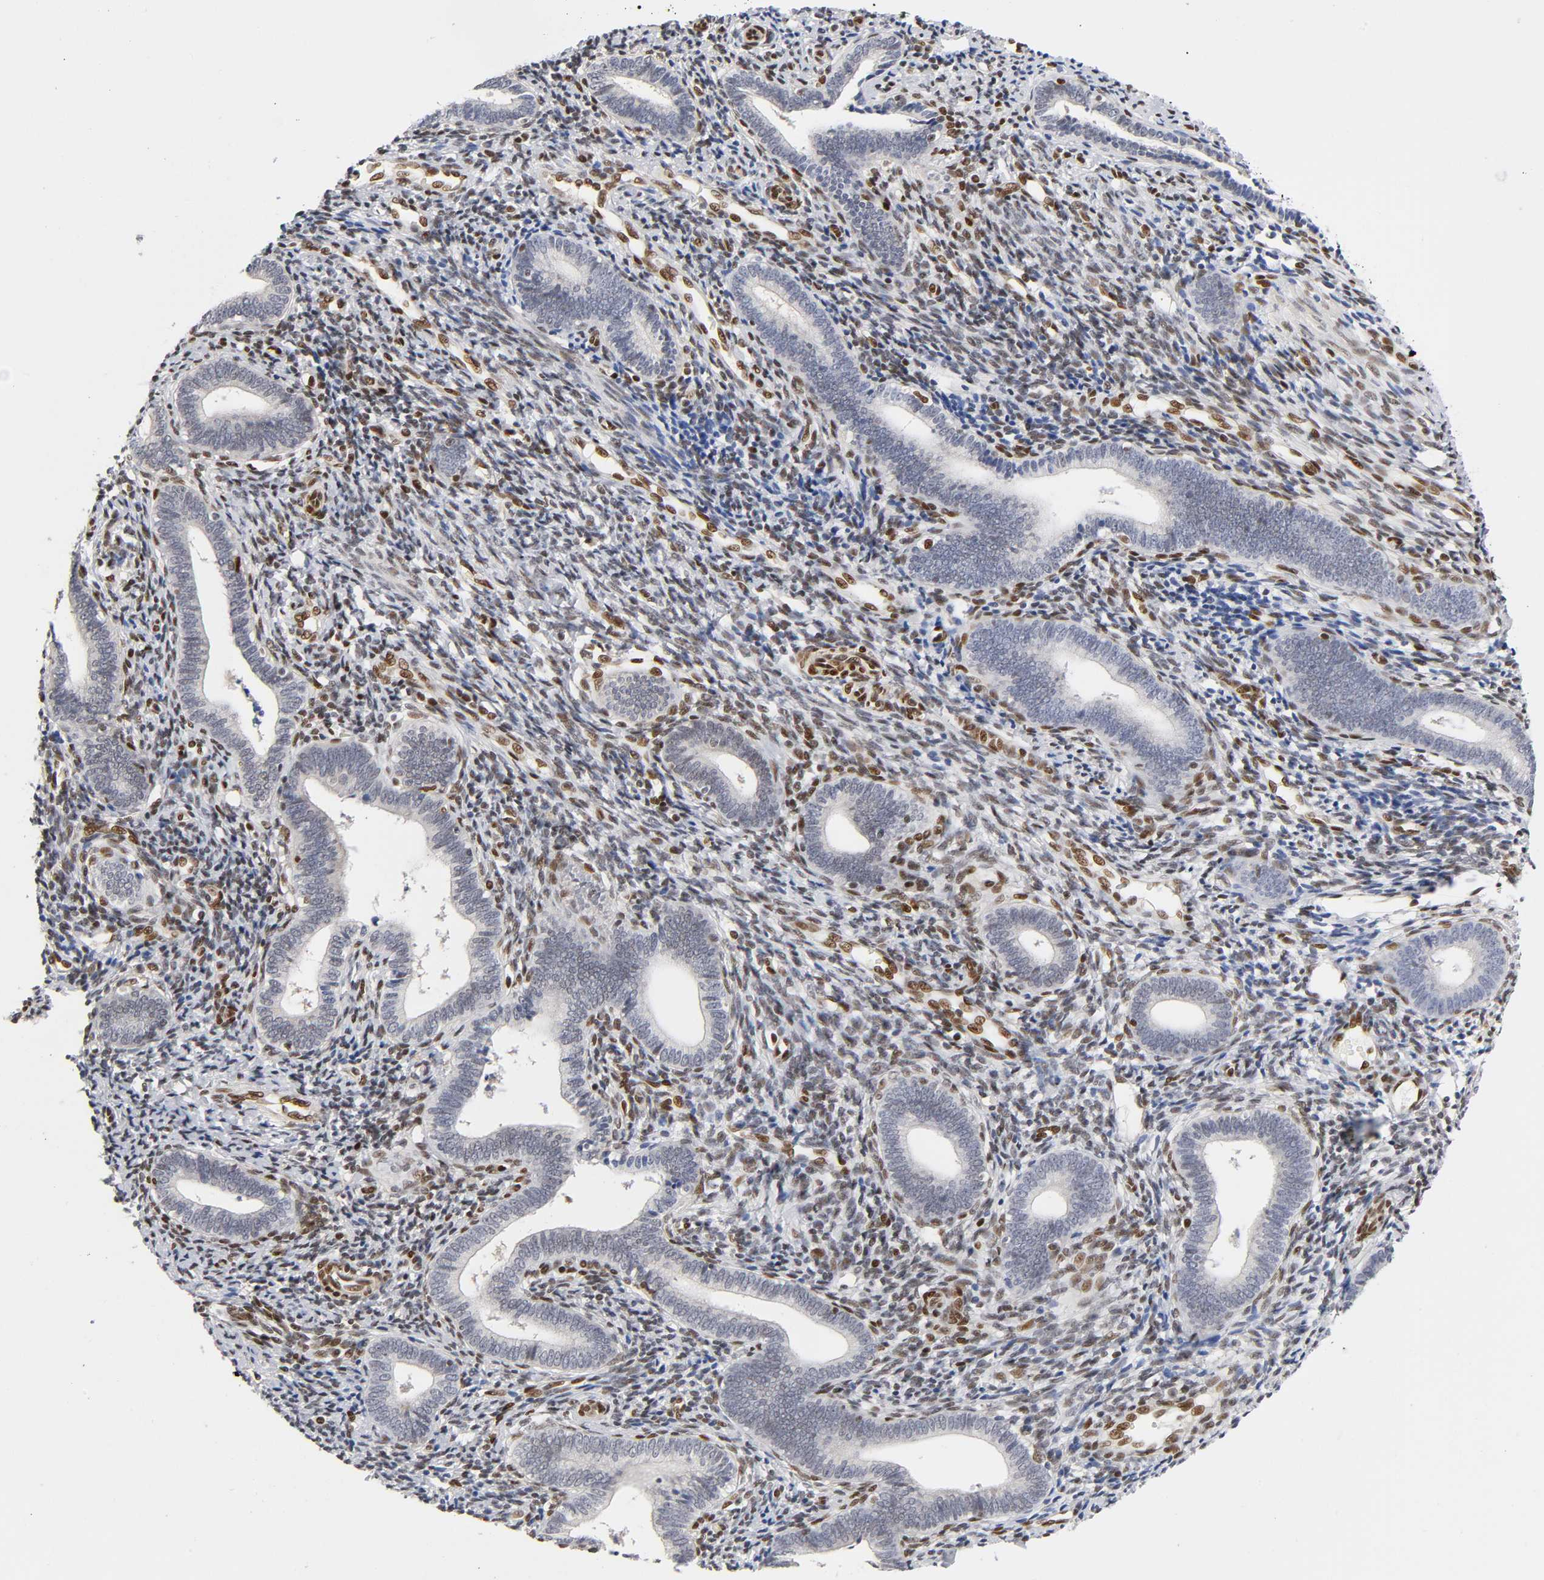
{"staining": {"intensity": "moderate", "quantity": "25%-75%", "location": "nuclear"}, "tissue": "endometrium", "cell_type": "Cells in endometrial stroma", "image_type": "normal", "snomed": [{"axis": "morphology", "description": "Normal tissue, NOS"}, {"axis": "topography", "description": "Uterus"}, {"axis": "topography", "description": "Endometrium"}], "caption": "Benign endometrium was stained to show a protein in brown. There is medium levels of moderate nuclear positivity in about 25%-75% of cells in endometrial stroma. (DAB (3,3'-diaminobenzidine) IHC, brown staining for protein, blue staining for nuclei).", "gene": "NR3C1", "patient": {"sex": "female", "age": 33}}